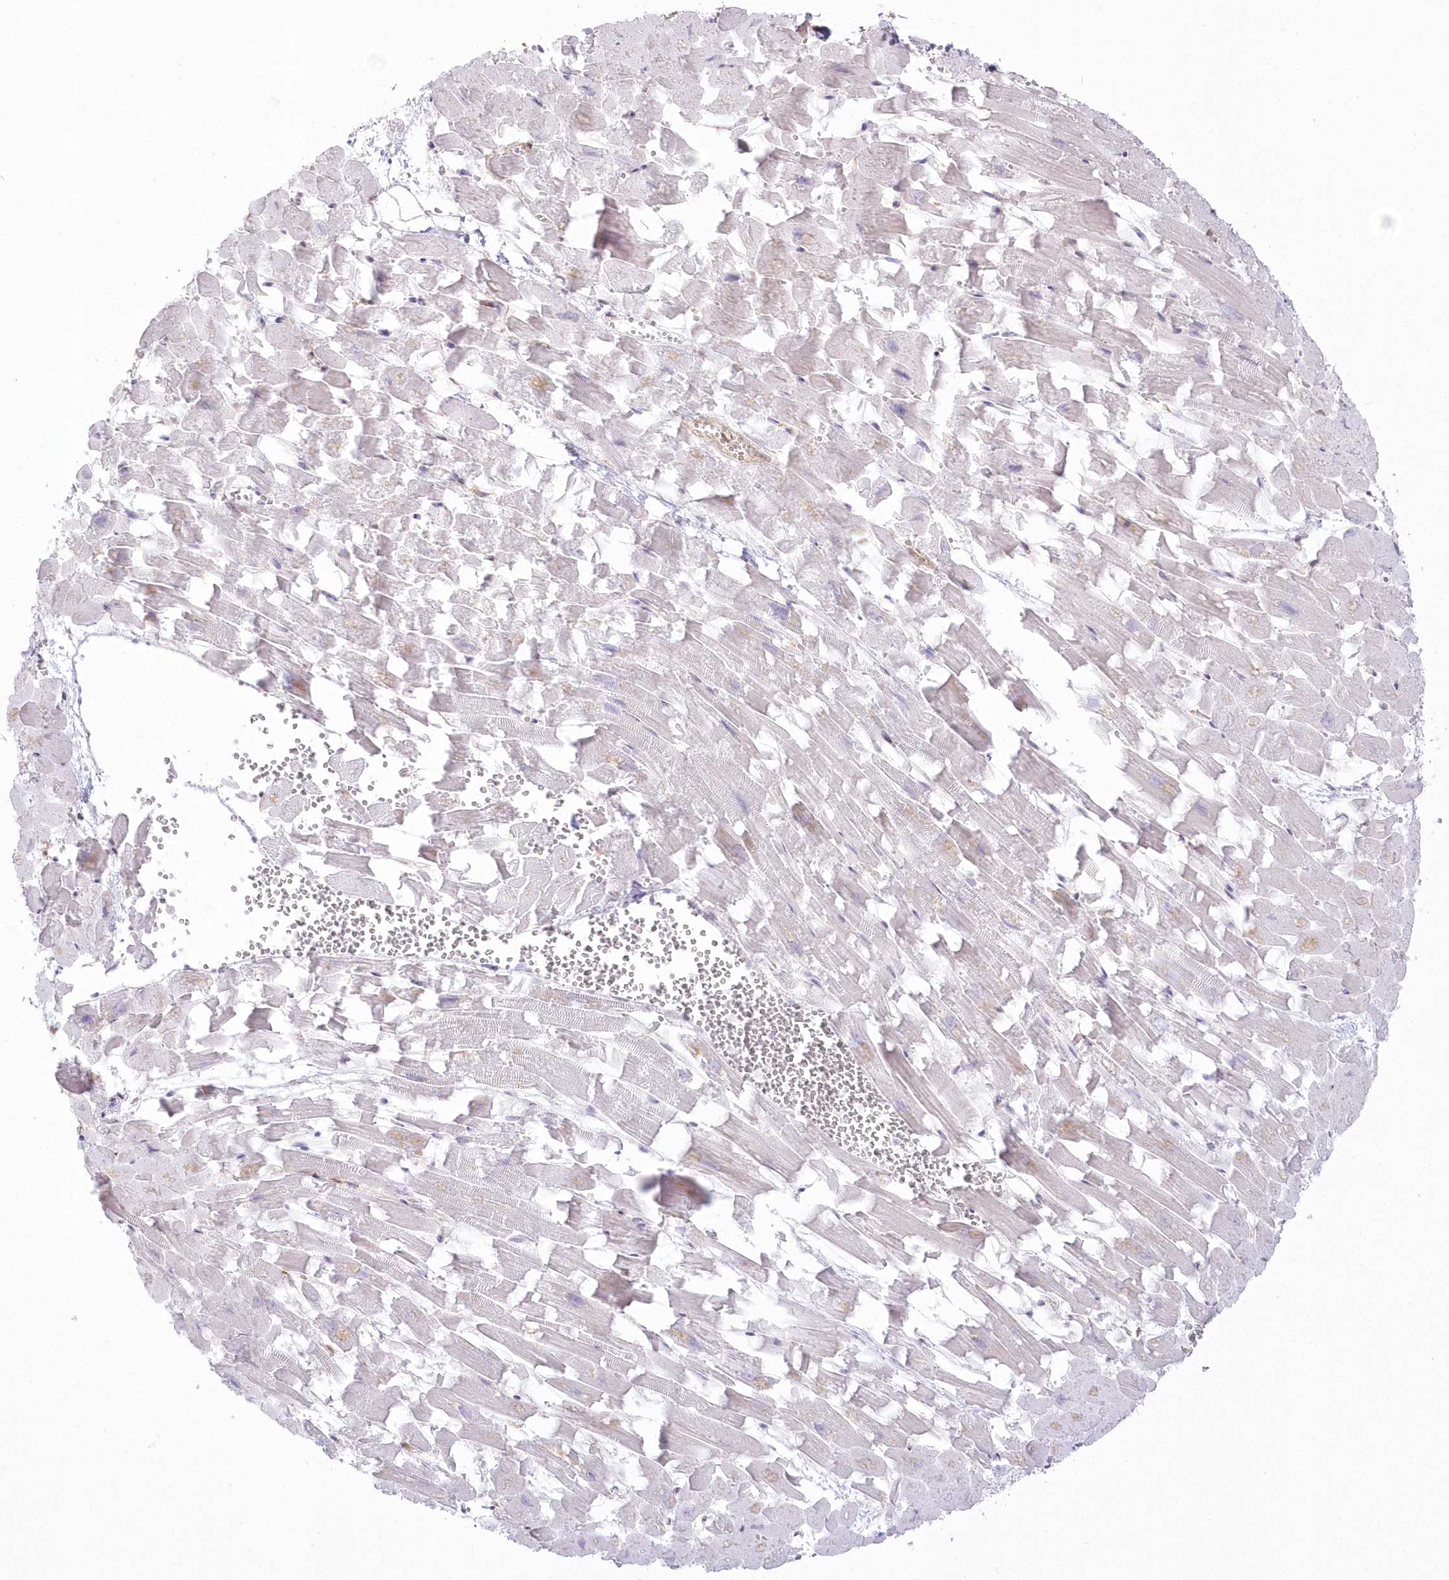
{"staining": {"intensity": "negative", "quantity": "none", "location": "none"}, "tissue": "heart muscle", "cell_type": "Cardiomyocytes", "image_type": "normal", "snomed": [{"axis": "morphology", "description": "Normal tissue, NOS"}, {"axis": "topography", "description": "Heart"}], "caption": "An IHC histopathology image of unremarkable heart muscle is shown. There is no staining in cardiomyocytes of heart muscle. (DAB IHC visualized using brightfield microscopy, high magnification).", "gene": "SH3PXD2B", "patient": {"sex": "female", "age": 64}}